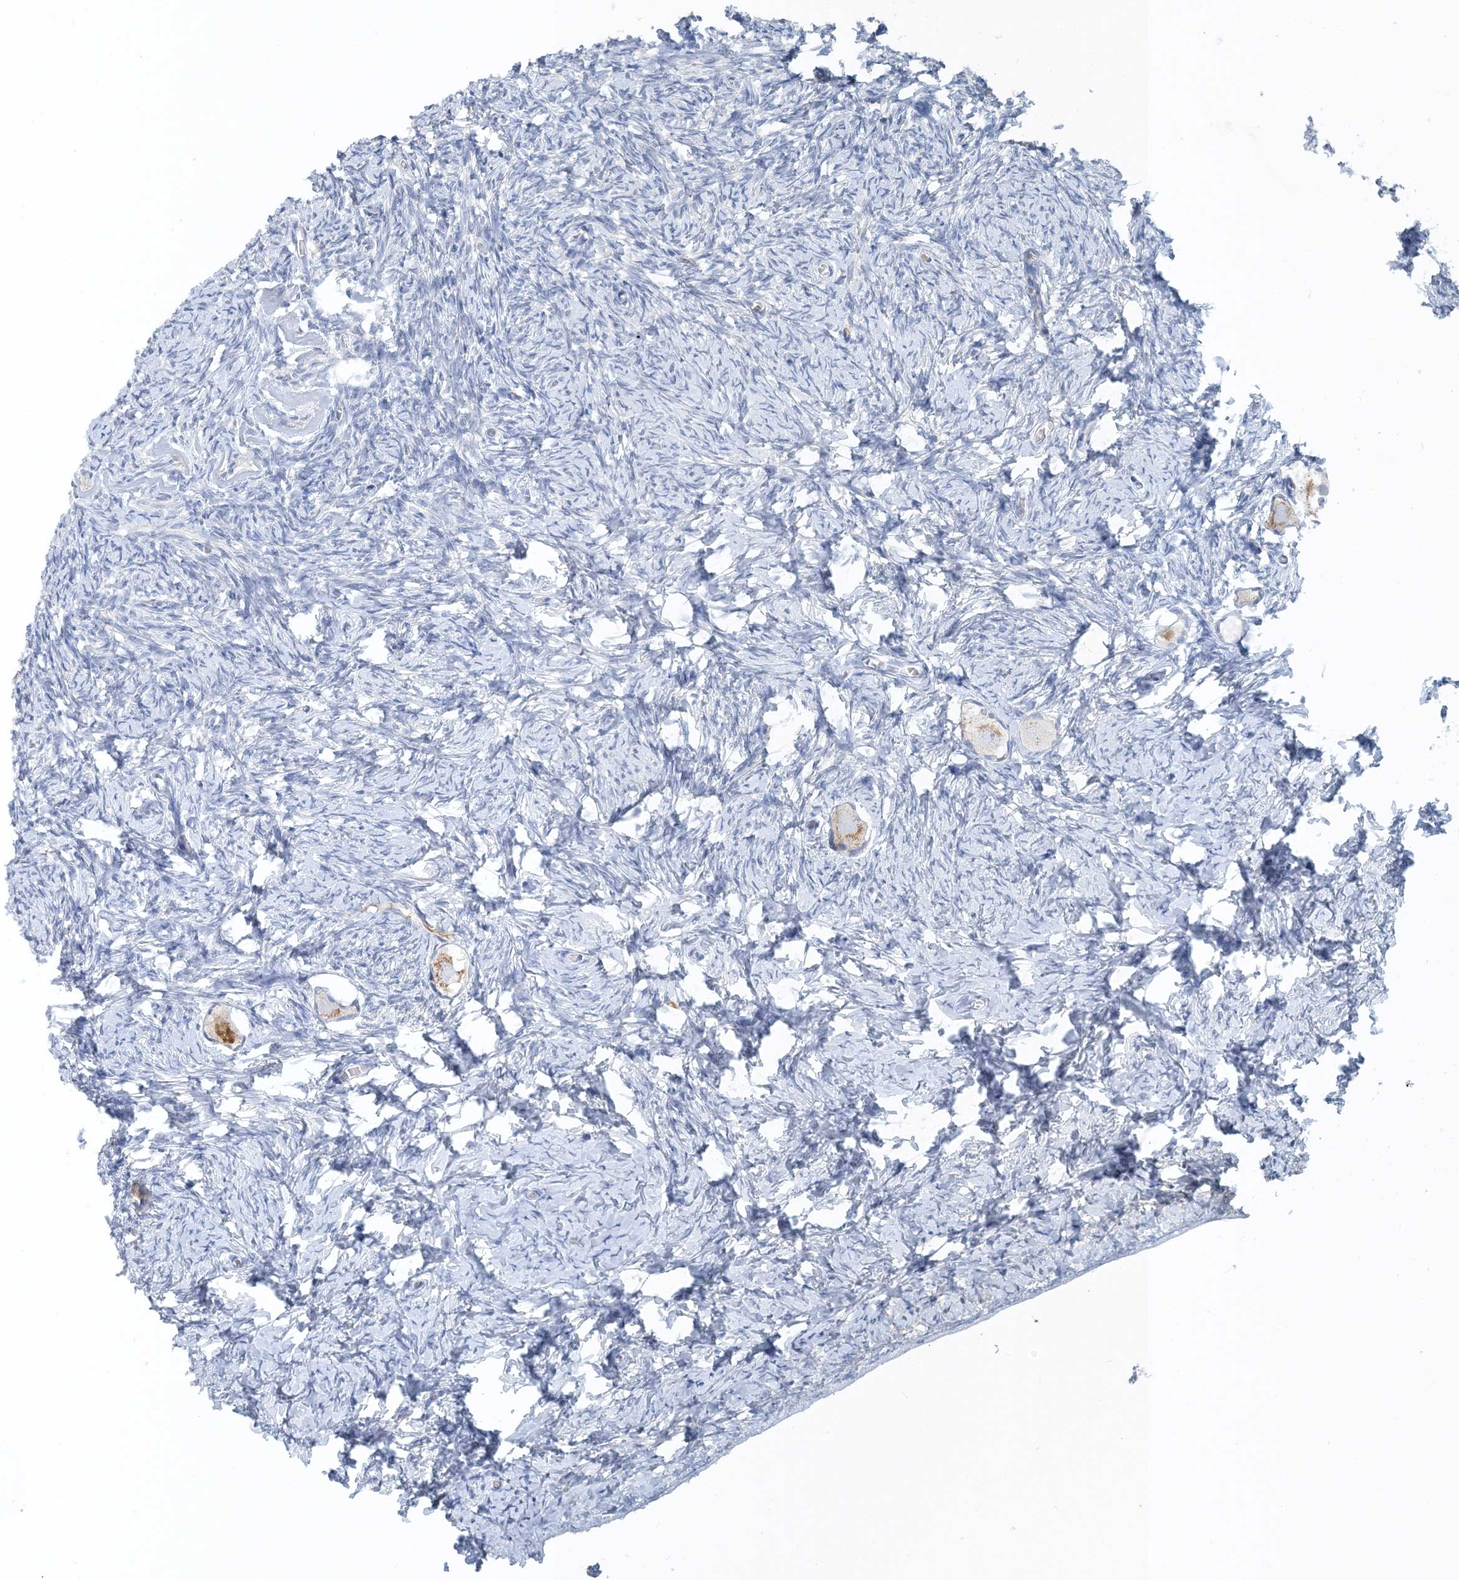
{"staining": {"intensity": "moderate", "quantity": ">75%", "location": "cytoplasmic/membranous"}, "tissue": "ovary", "cell_type": "Follicle cells", "image_type": "normal", "snomed": [{"axis": "morphology", "description": "Normal tissue, NOS"}, {"axis": "topography", "description": "Ovary"}], "caption": "Human ovary stained for a protein (brown) demonstrates moderate cytoplasmic/membranous positive staining in about >75% of follicle cells.", "gene": "CTRL", "patient": {"sex": "female", "age": 27}}